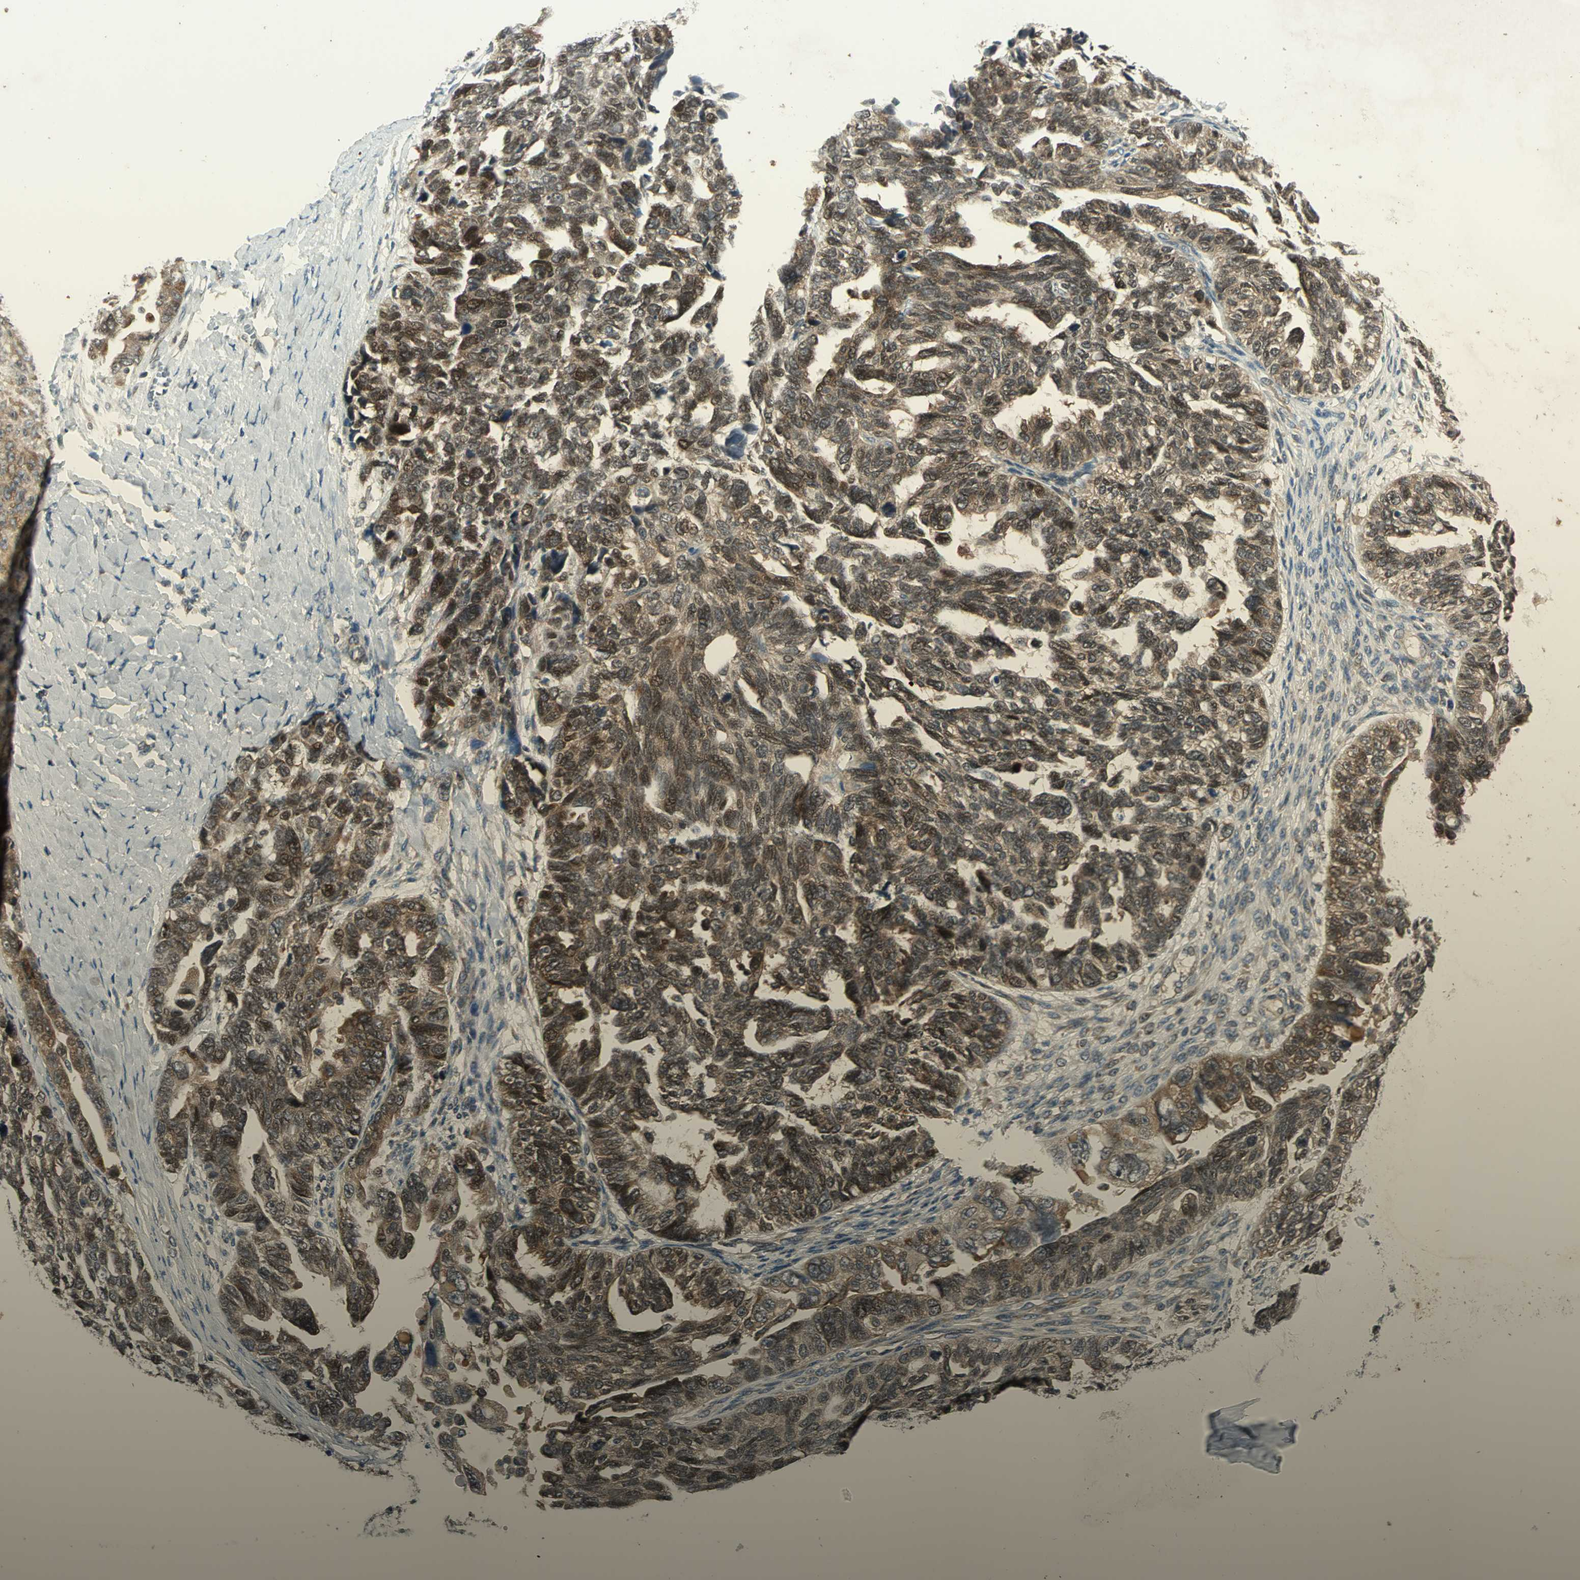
{"staining": {"intensity": "strong", "quantity": ">75%", "location": "cytoplasmic/membranous"}, "tissue": "ovarian cancer", "cell_type": "Tumor cells", "image_type": "cancer", "snomed": [{"axis": "morphology", "description": "Cystadenocarcinoma, serous, NOS"}, {"axis": "topography", "description": "Ovary"}], "caption": "Ovarian cancer (serous cystadenocarcinoma) stained for a protein shows strong cytoplasmic/membranous positivity in tumor cells.", "gene": "RPS6KB2", "patient": {"sex": "female", "age": 79}}